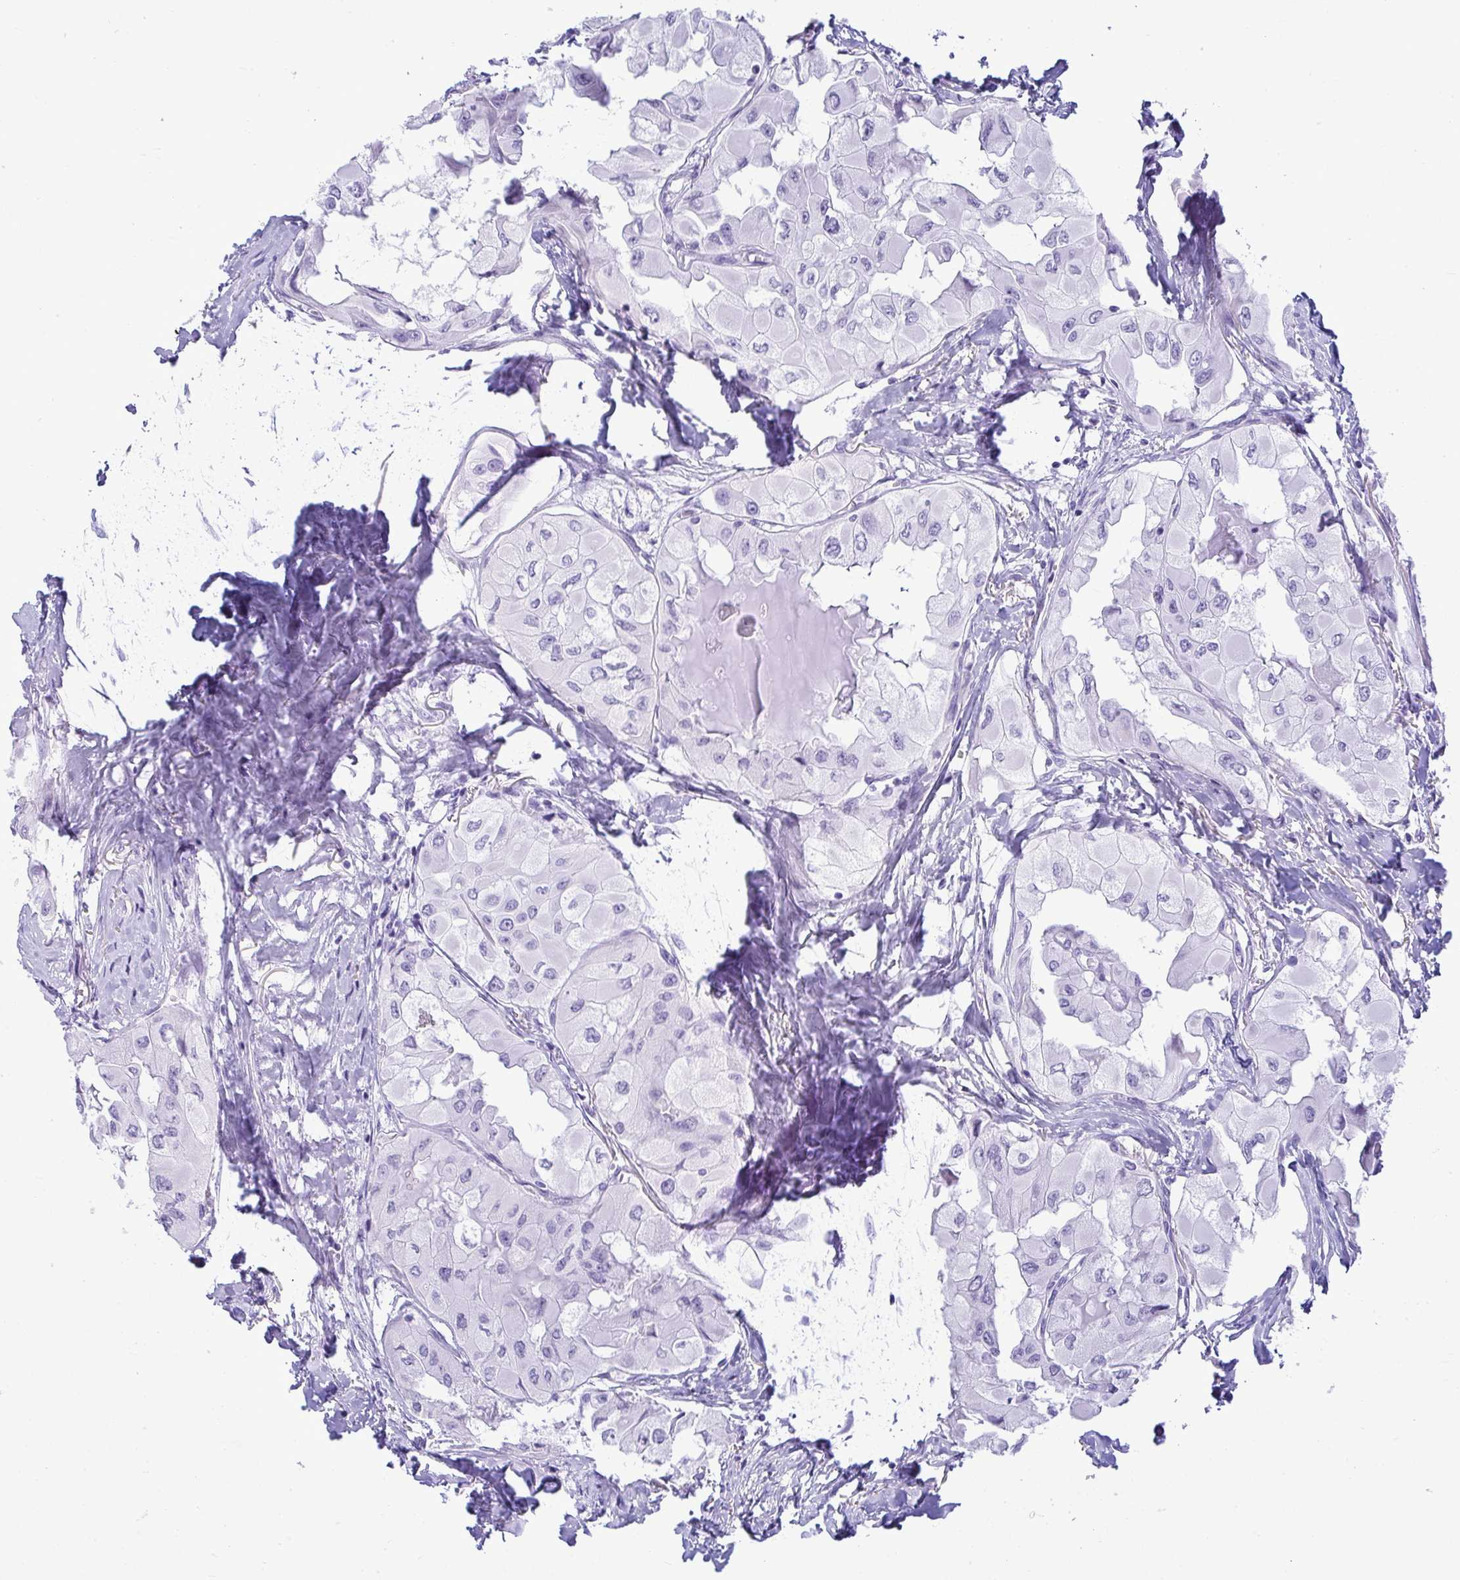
{"staining": {"intensity": "negative", "quantity": "none", "location": "none"}, "tissue": "thyroid cancer", "cell_type": "Tumor cells", "image_type": "cancer", "snomed": [{"axis": "morphology", "description": "Normal tissue, NOS"}, {"axis": "morphology", "description": "Papillary adenocarcinoma, NOS"}, {"axis": "topography", "description": "Thyroid gland"}], "caption": "DAB immunohistochemical staining of thyroid cancer reveals no significant positivity in tumor cells.", "gene": "CLGN", "patient": {"sex": "female", "age": 59}}